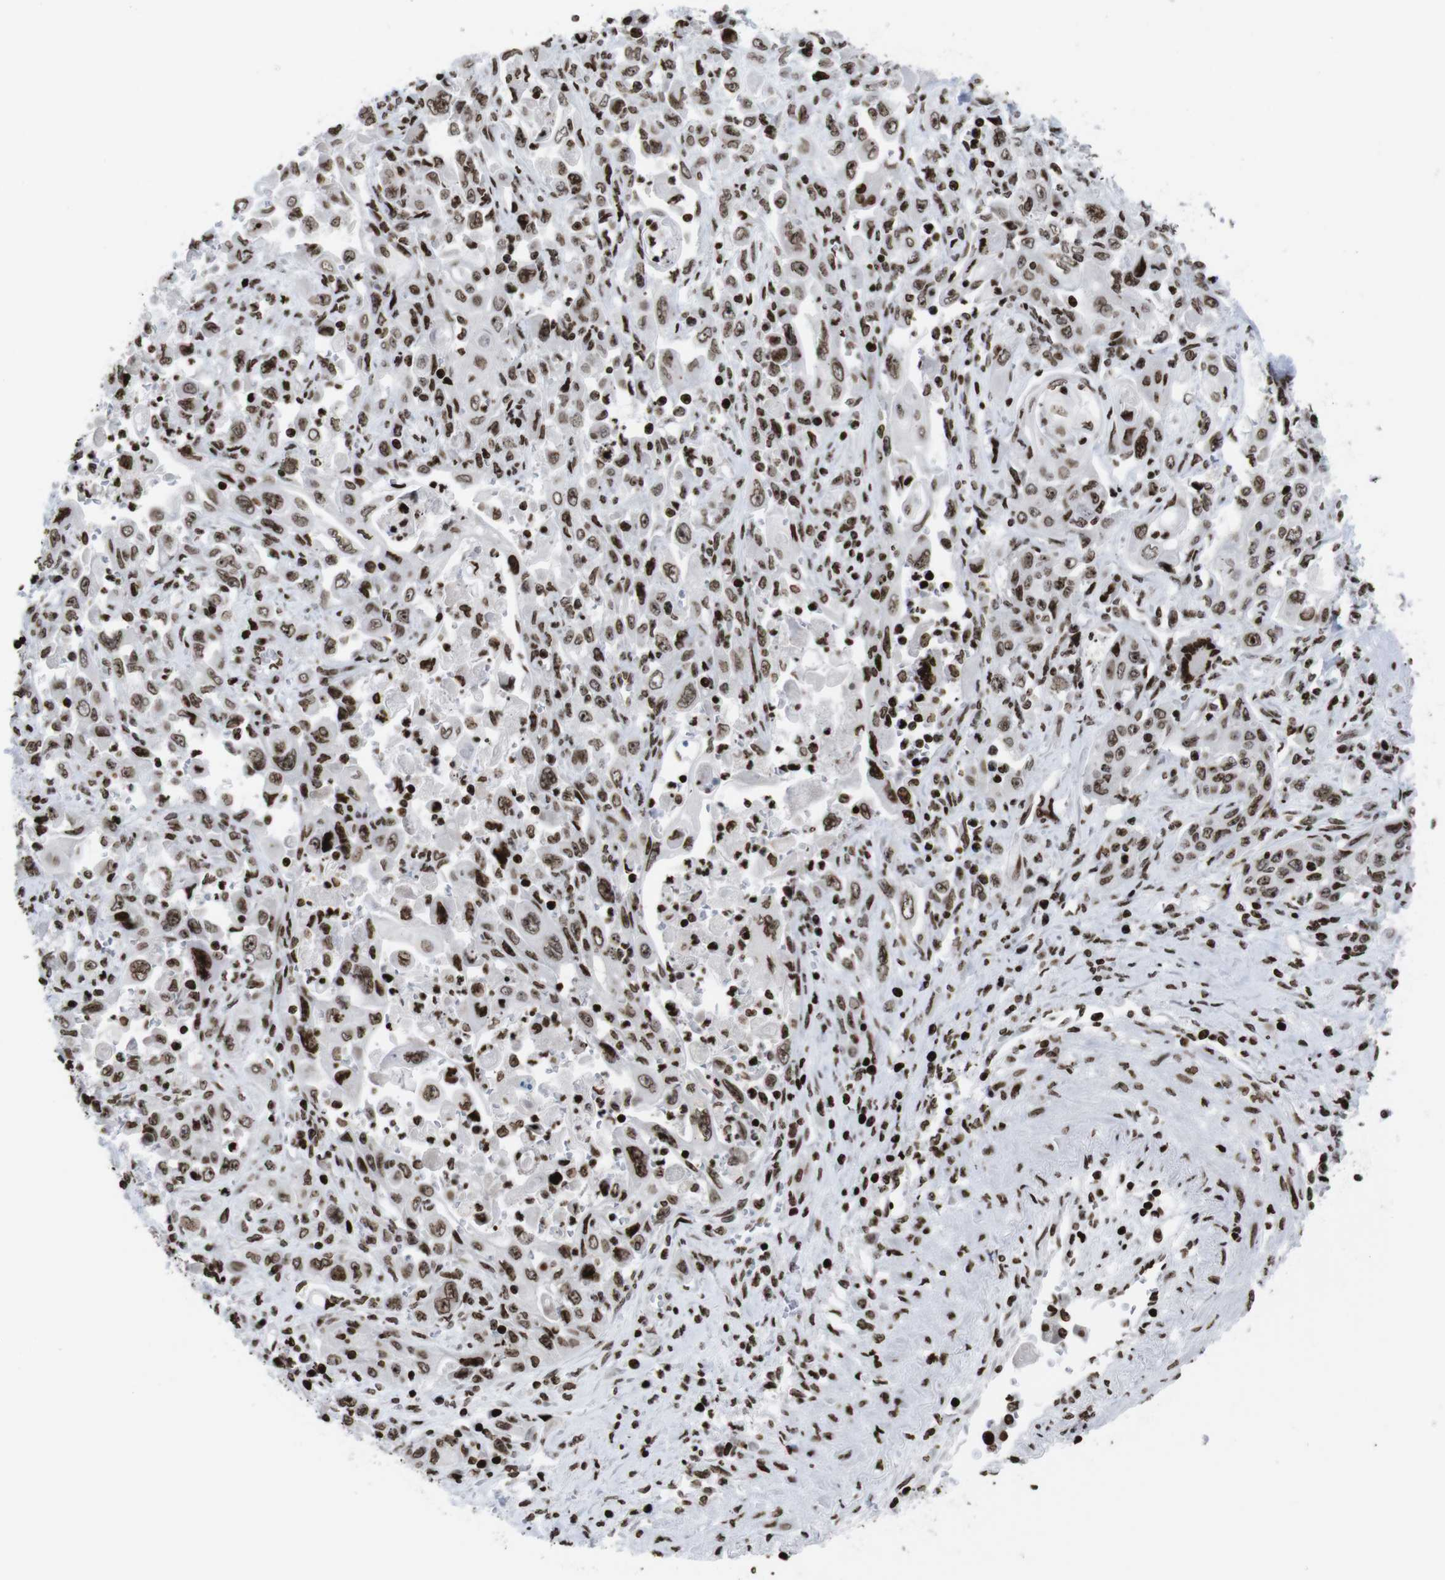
{"staining": {"intensity": "strong", "quantity": ">75%", "location": "cytoplasmic/membranous,nuclear"}, "tissue": "pancreatic cancer", "cell_type": "Tumor cells", "image_type": "cancer", "snomed": [{"axis": "morphology", "description": "Adenocarcinoma, NOS"}, {"axis": "topography", "description": "Pancreas"}], "caption": "Pancreatic adenocarcinoma tissue shows strong cytoplasmic/membranous and nuclear staining in approximately >75% of tumor cells, visualized by immunohistochemistry.", "gene": "H1-4", "patient": {"sex": "male", "age": 70}}